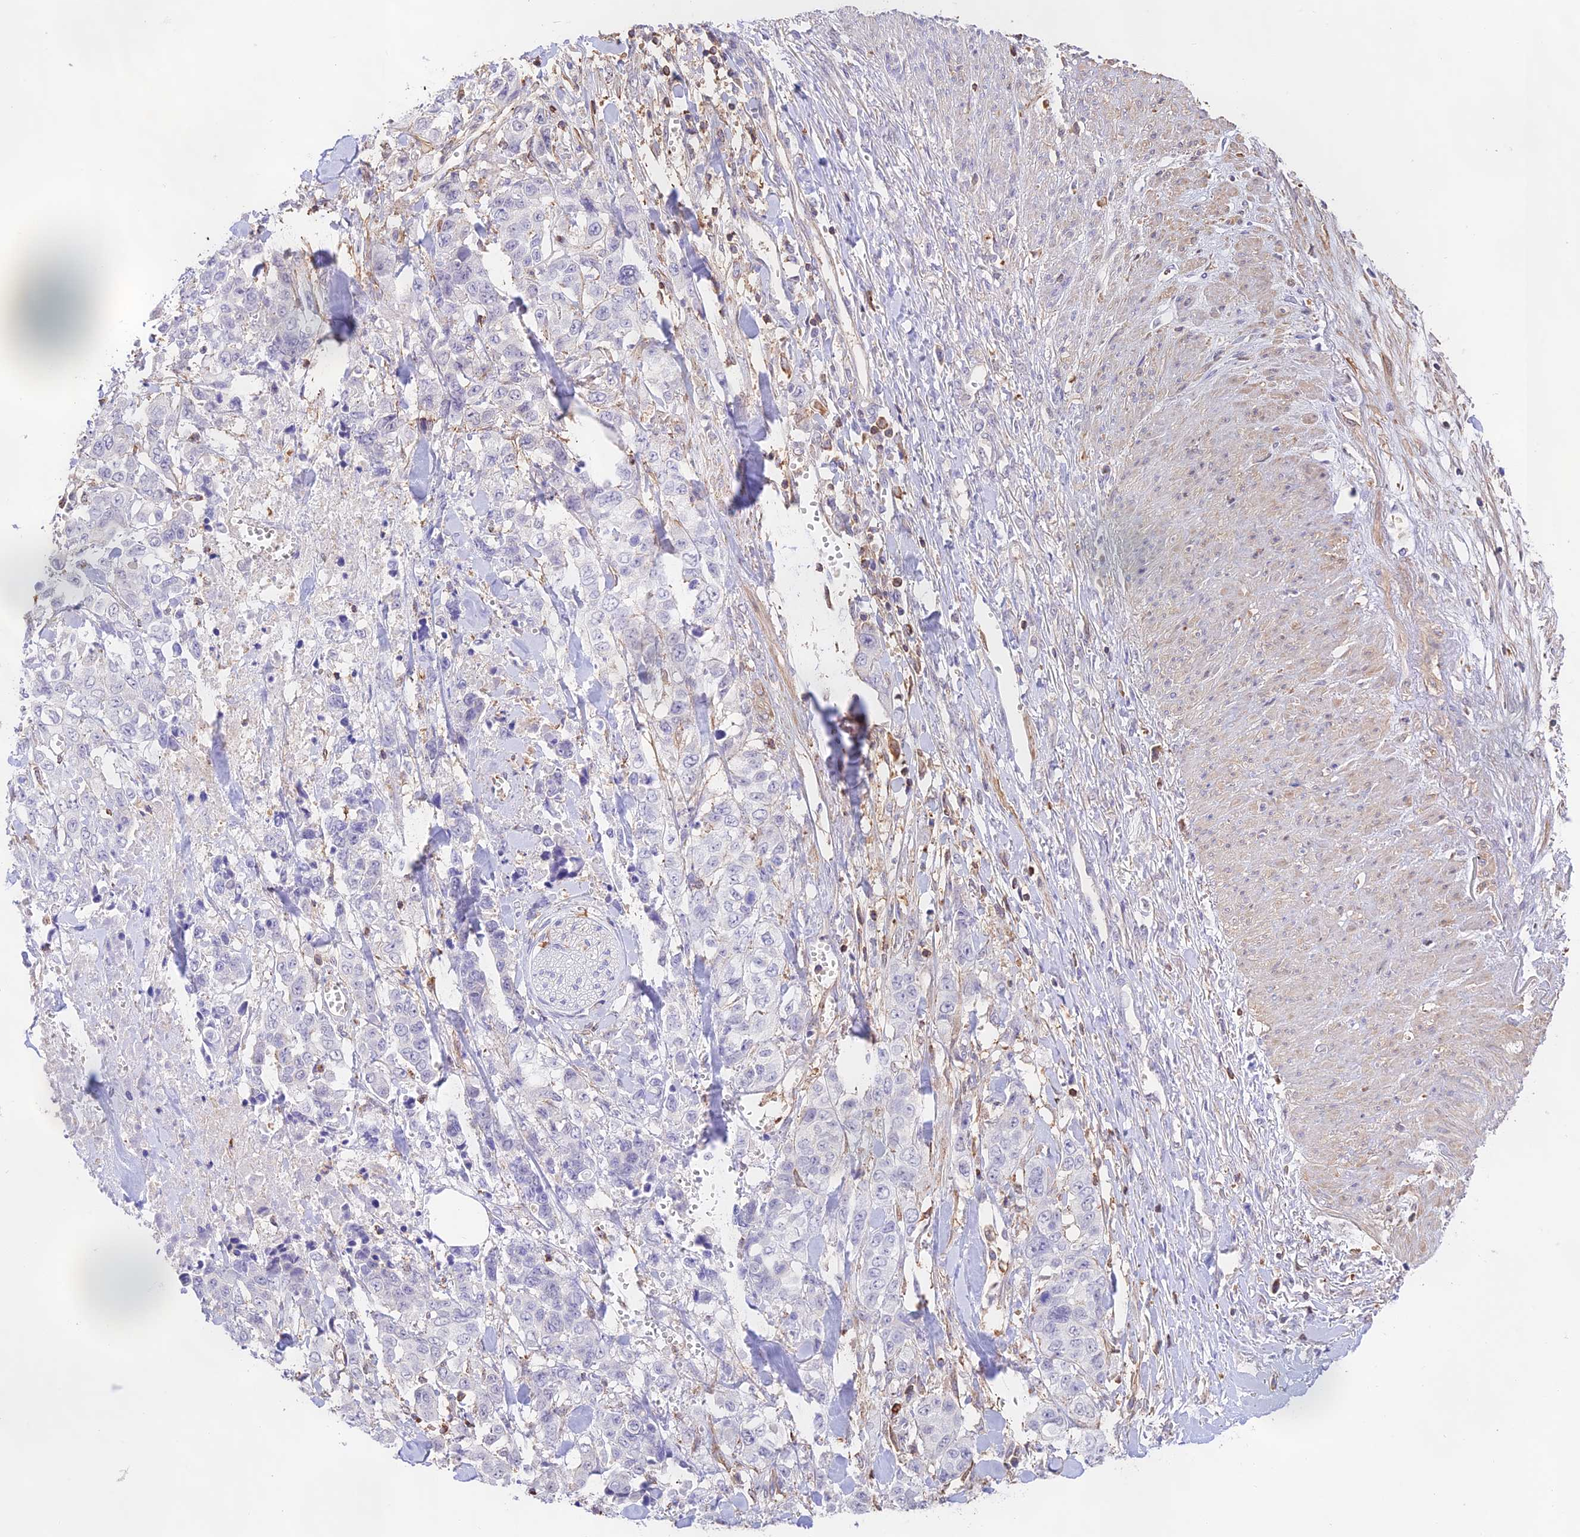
{"staining": {"intensity": "negative", "quantity": "none", "location": "none"}, "tissue": "stomach cancer", "cell_type": "Tumor cells", "image_type": "cancer", "snomed": [{"axis": "morphology", "description": "Adenocarcinoma, NOS"}, {"axis": "topography", "description": "Stomach, upper"}], "caption": "Immunohistochemistry micrograph of neoplastic tissue: stomach cancer (adenocarcinoma) stained with DAB (3,3'-diaminobenzidine) exhibits no significant protein positivity in tumor cells.", "gene": "DENND1C", "patient": {"sex": "male", "age": 62}}